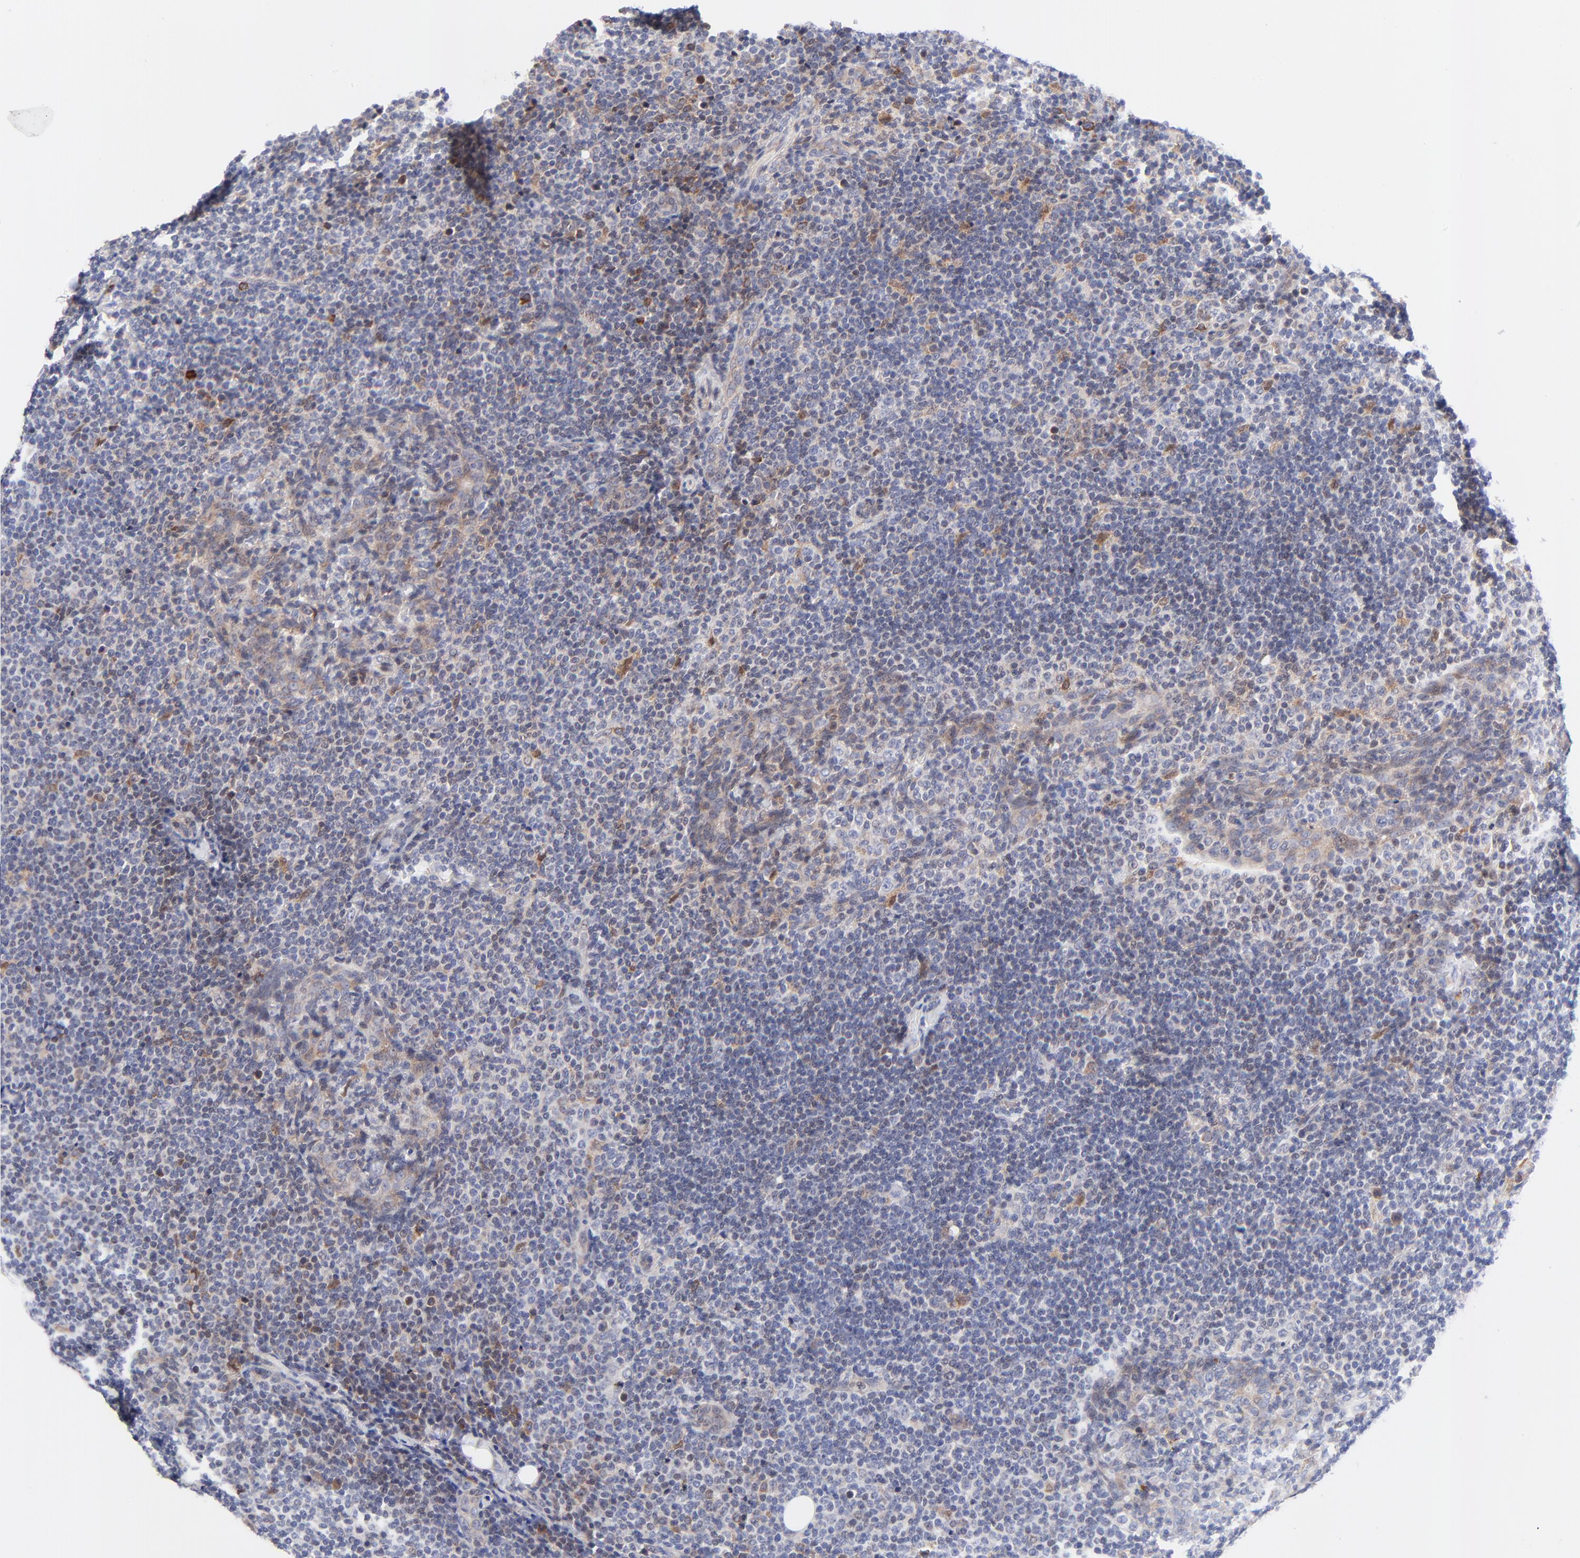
{"staining": {"intensity": "strong", "quantity": "<25%", "location": "cytoplasmic/membranous"}, "tissue": "lymph node", "cell_type": "Germinal center cells", "image_type": "normal", "snomed": [{"axis": "morphology", "description": "Normal tissue, NOS"}, {"axis": "morphology", "description": "Uncertain malignant potential"}, {"axis": "topography", "description": "Lymph node"}, {"axis": "topography", "description": "Salivary gland, NOS"}], "caption": "Unremarkable lymph node was stained to show a protein in brown. There is medium levels of strong cytoplasmic/membranous positivity in about <25% of germinal center cells.", "gene": "AFF2", "patient": {"sex": "female", "age": 51}}